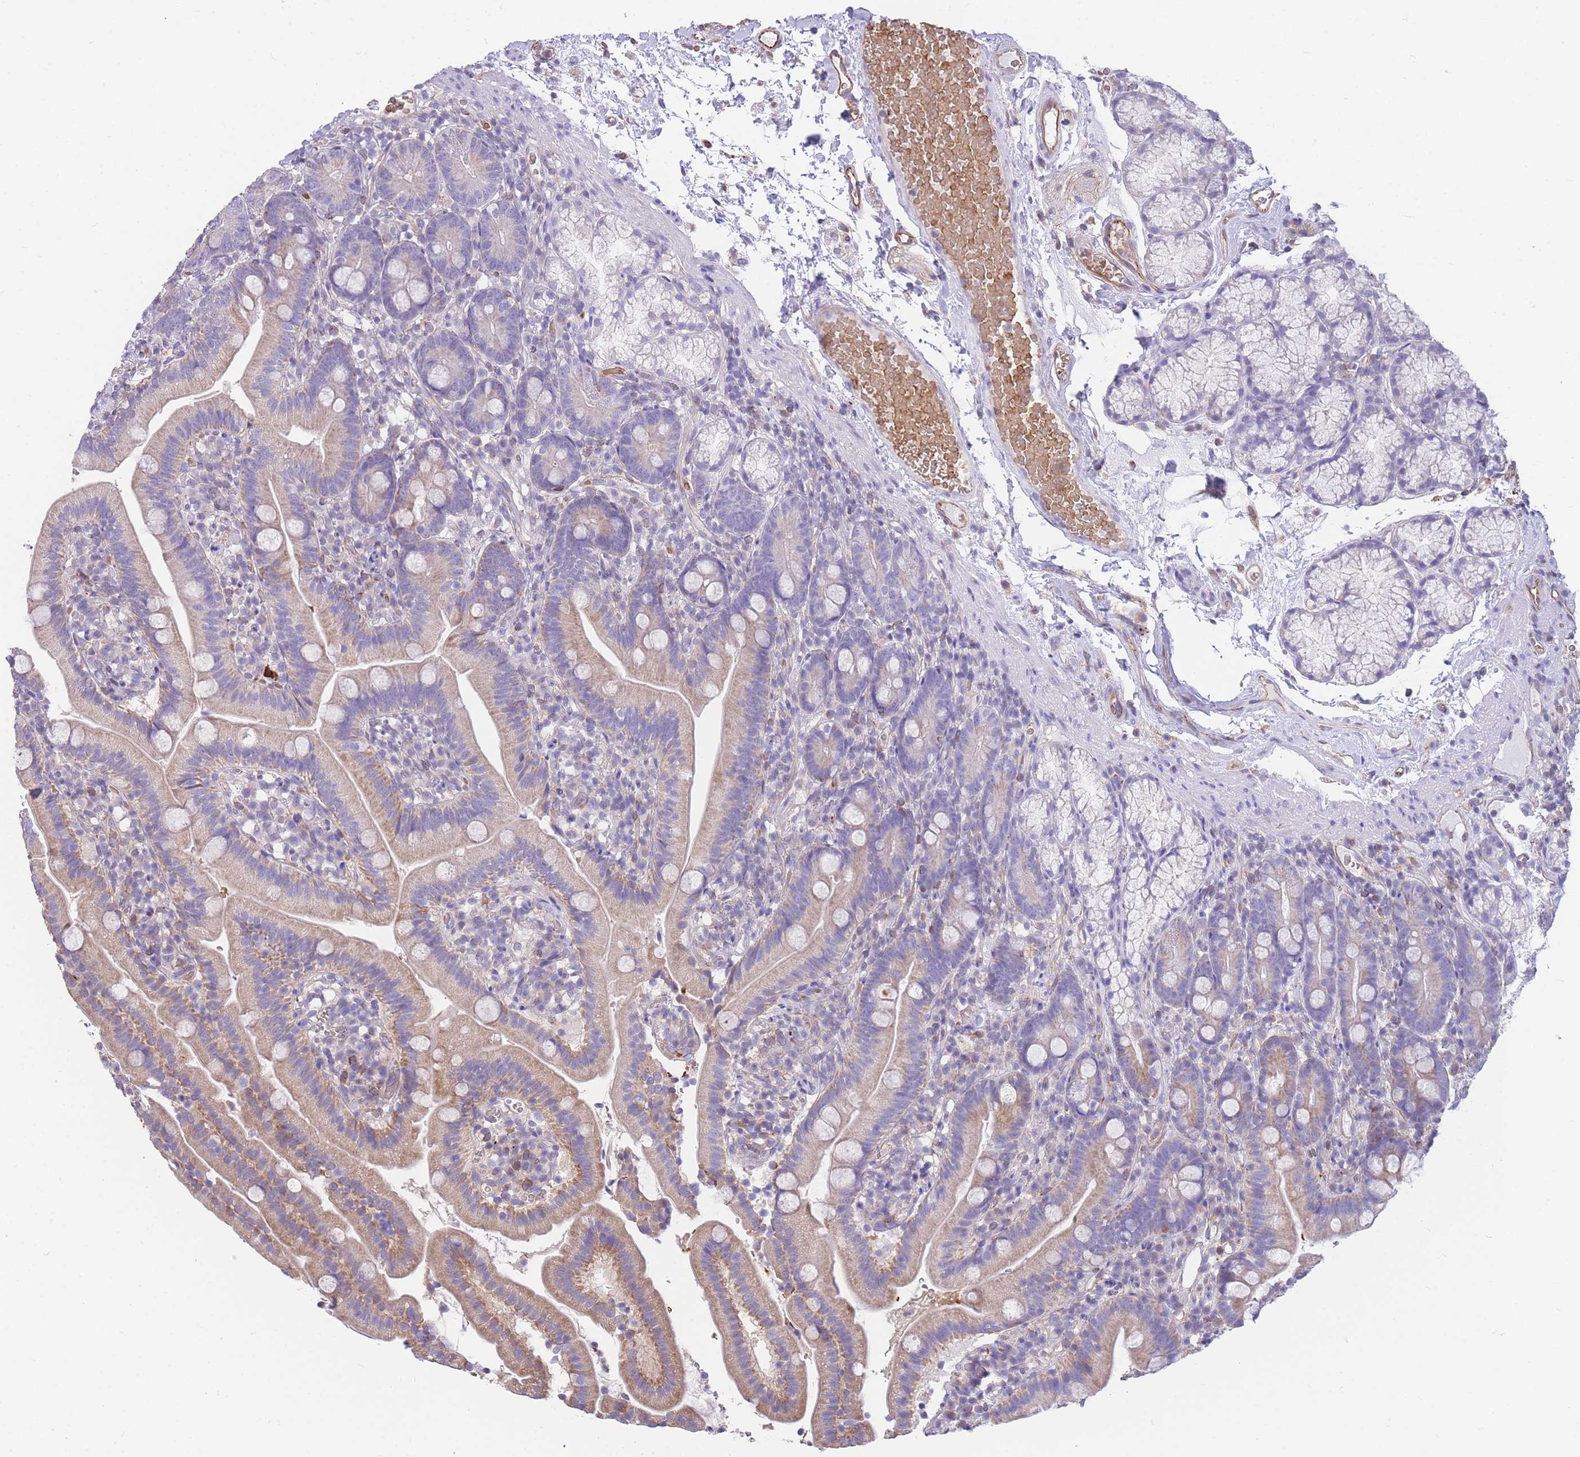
{"staining": {"intensity": "weak", "quantity": "25%-75%", "location": "cytoplasmic/membranous"}, "tissue": "duodenum", "cell_type": "Glandular cells", "image_type": "normal", "snomed": [{"axis": "morphology", "description": "Normal tissue, NOS"}, {"axis": "topography", "description": "Duodenum"}], "caption": "The photomicrograph demonstrates a brown stain indicating the presence of a protein in the cytoplasmic/membranous of glandular cells in duodenum. (Brightfield microscopy of DAB IHC at high magnification).", "gene": "ANKRD53", "patient": {"sex": "female", "age": 67}}